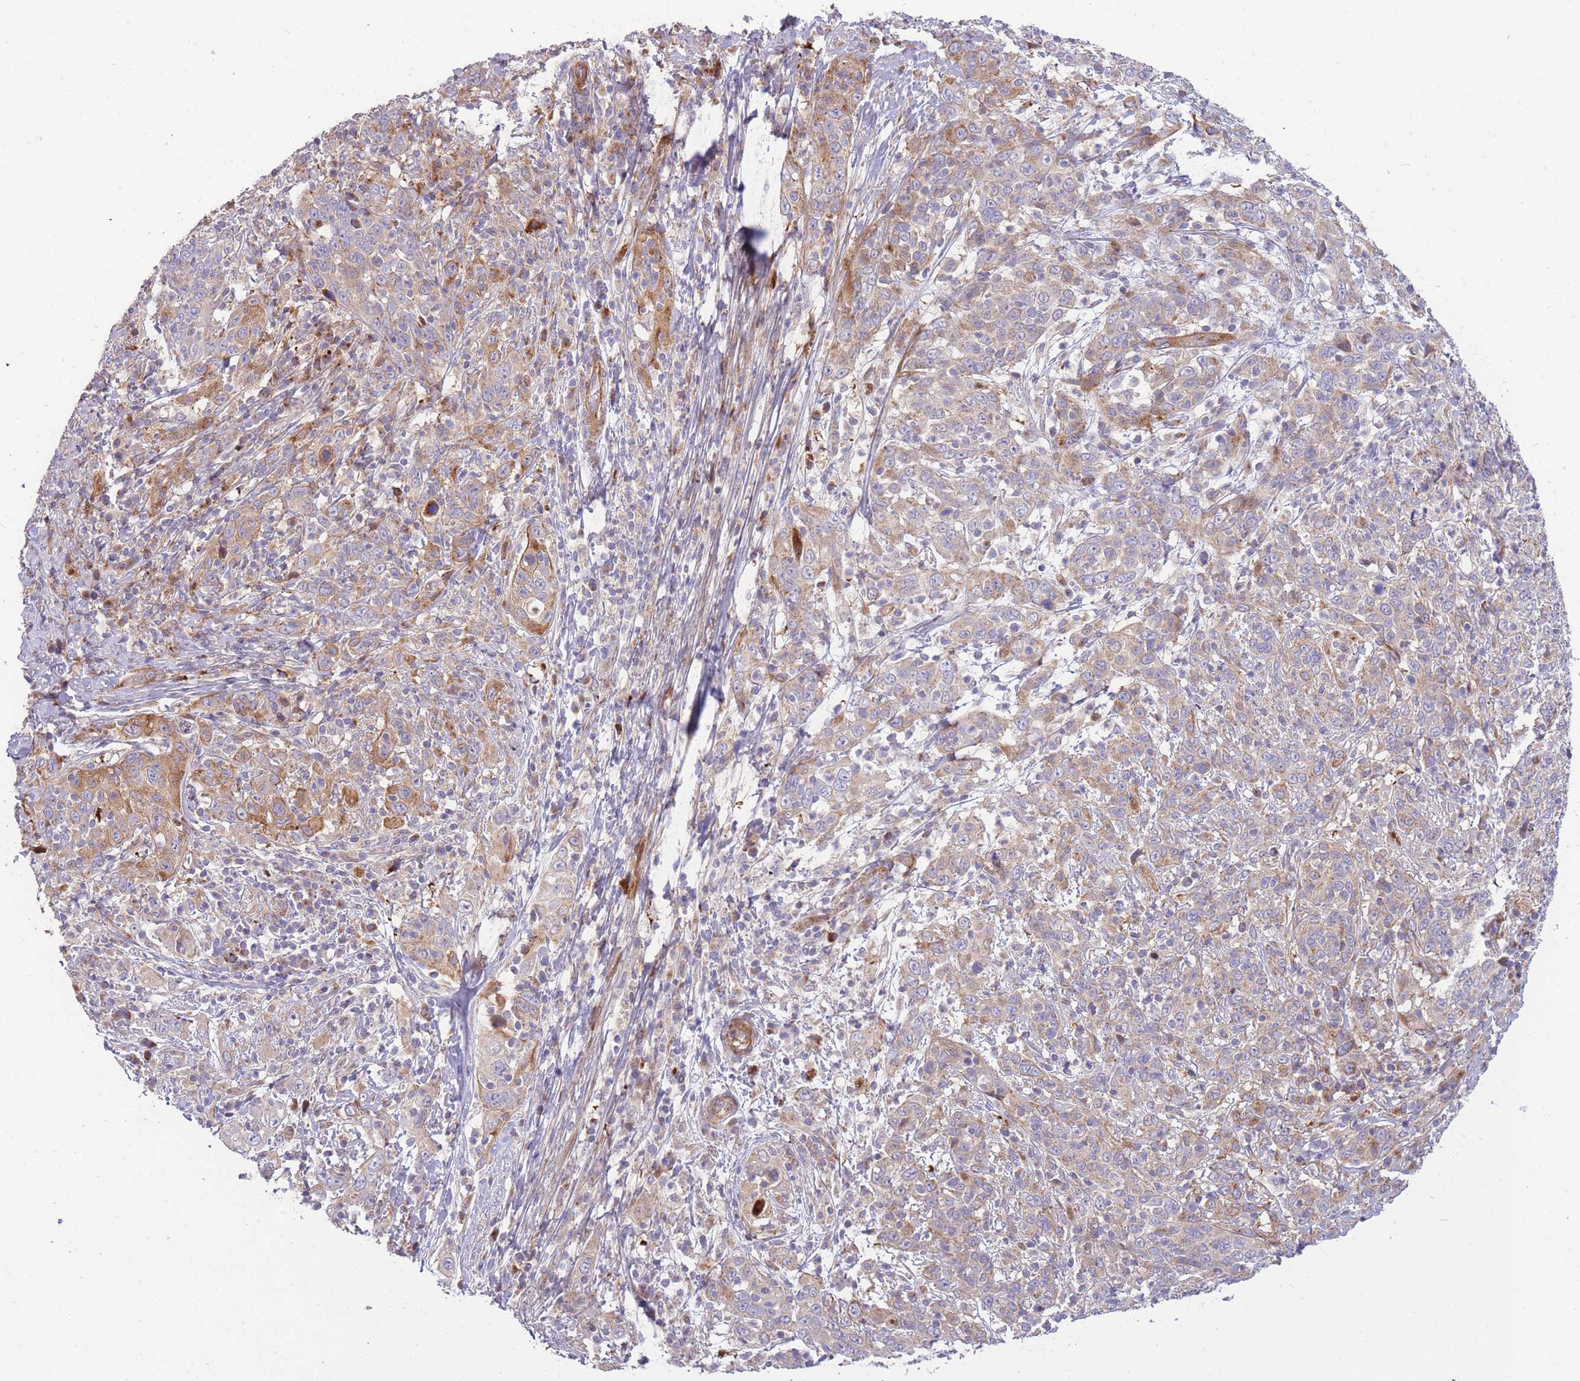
{"staining": {"intensity": "moderate", "quantity": "25%-75%", "location": "cytoplasmic/membranous"}, "tissue": "cervical cancer", "cell_type": "Tumor cells", "image_type": "cancer", "snomed": [{"axis": "morphology", "description": "Squamous cell carcinoma, NOS"}, {"axis": "topography", "description": "Cervix"}], "caption": "Cervical cancer (squamous cell carcinoma) tissue shows moderate cytoplasmic/membranous staining in about 25%-75% of tumor cells, visualized by immunohistochemistry.", "gene": "ATP5MC2", "patient": {"sex": "female", "age": 46}}